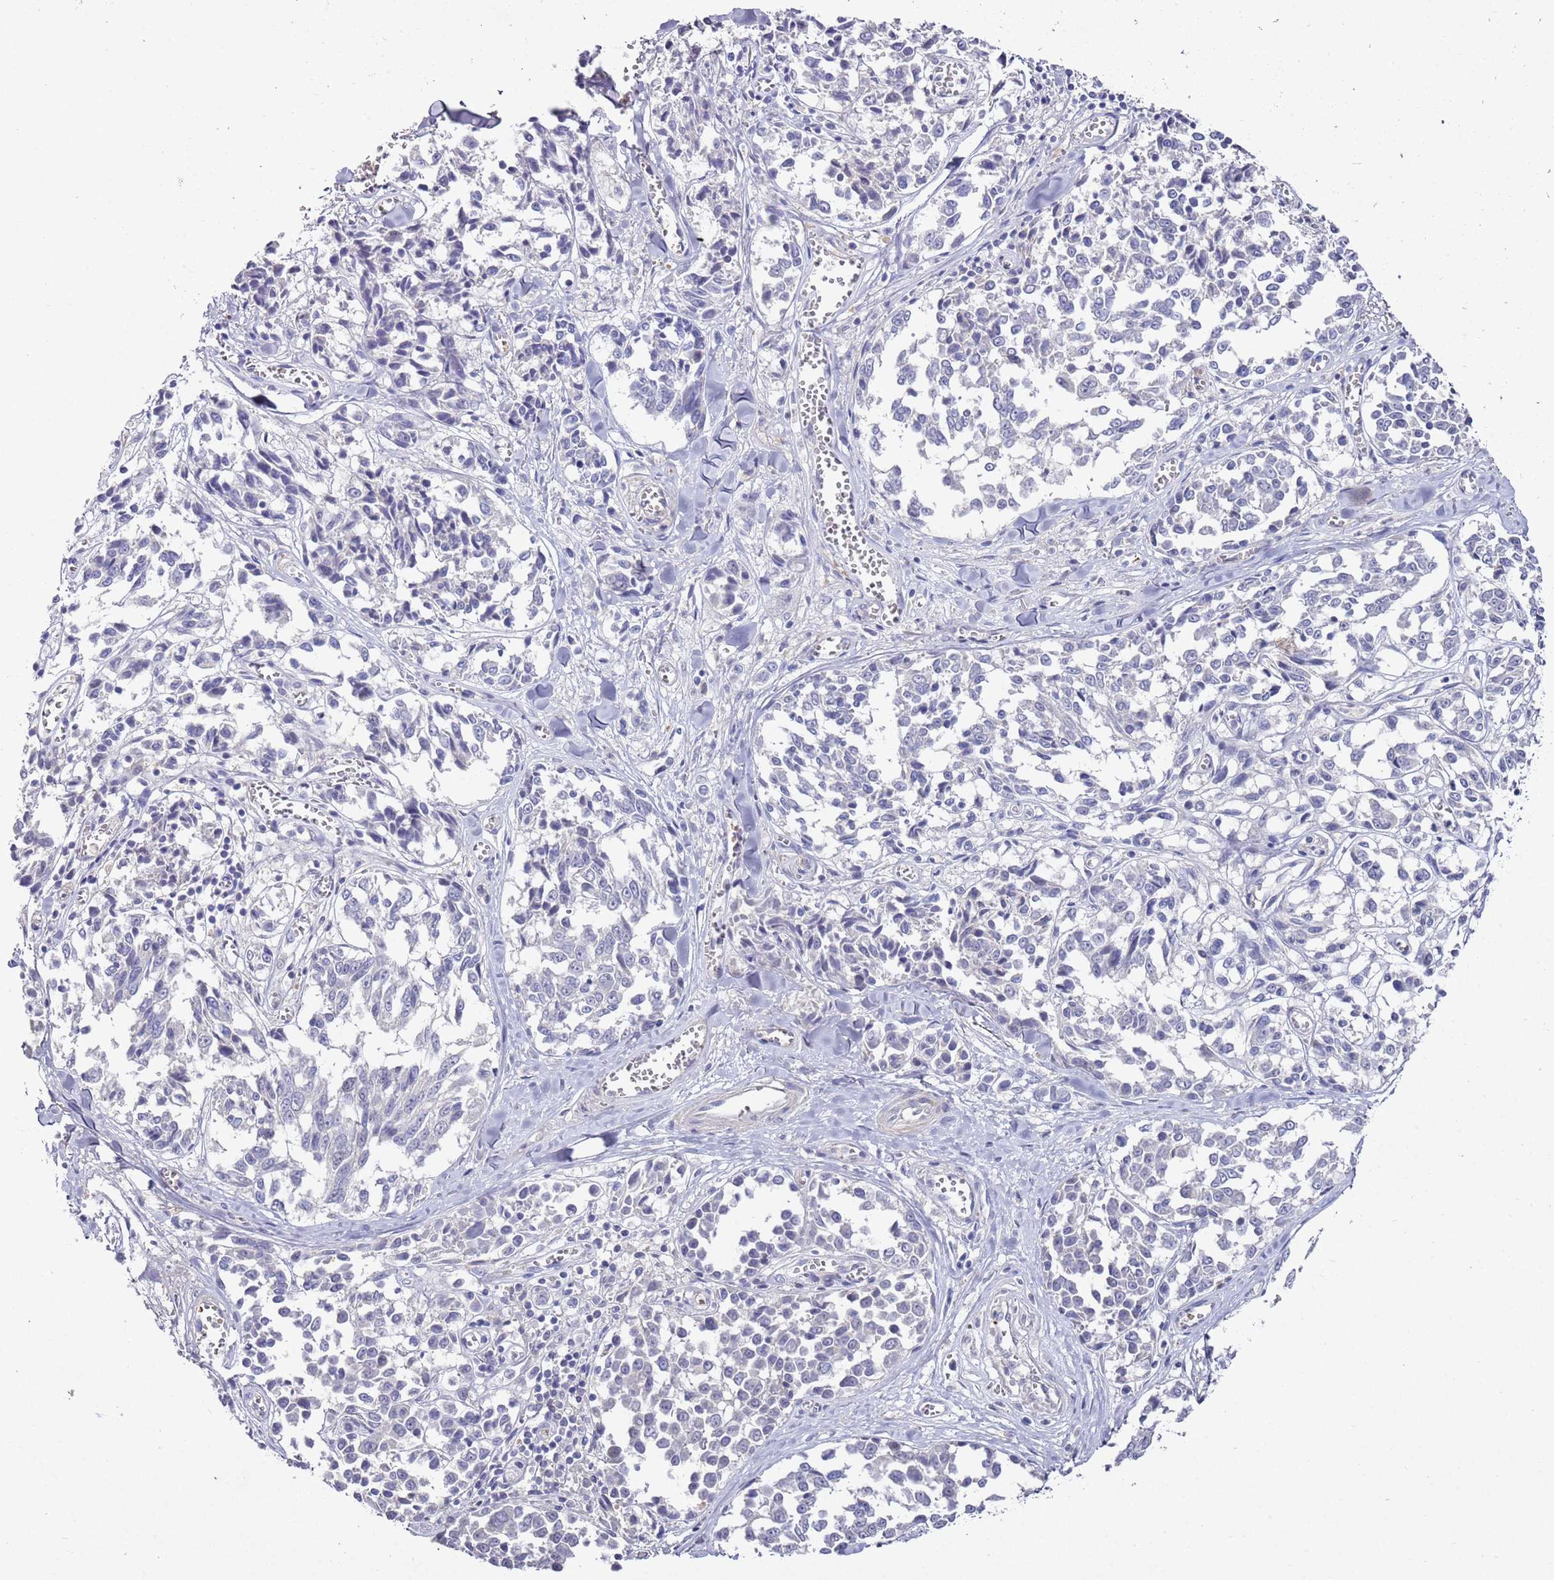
{"staining": {"intensity": "negative", "quantity": "none", "location": "none"}, "tissue": "melanoma", "cell_type": "Tumor cells", "image_type": "cancer", "snomed": [{"axis": "morphology", "description": "Malignant melanoma, NOS"}, {"axis": "topography", "description": "Skin"}], "caption": "High power microscopy image of an immunohistochemistry (IHC) histopathology image of melanoma, revealing no significant expression in tumor cells.", "gene": "LACC1", "patient": {"sex": "female", "age": 64}}